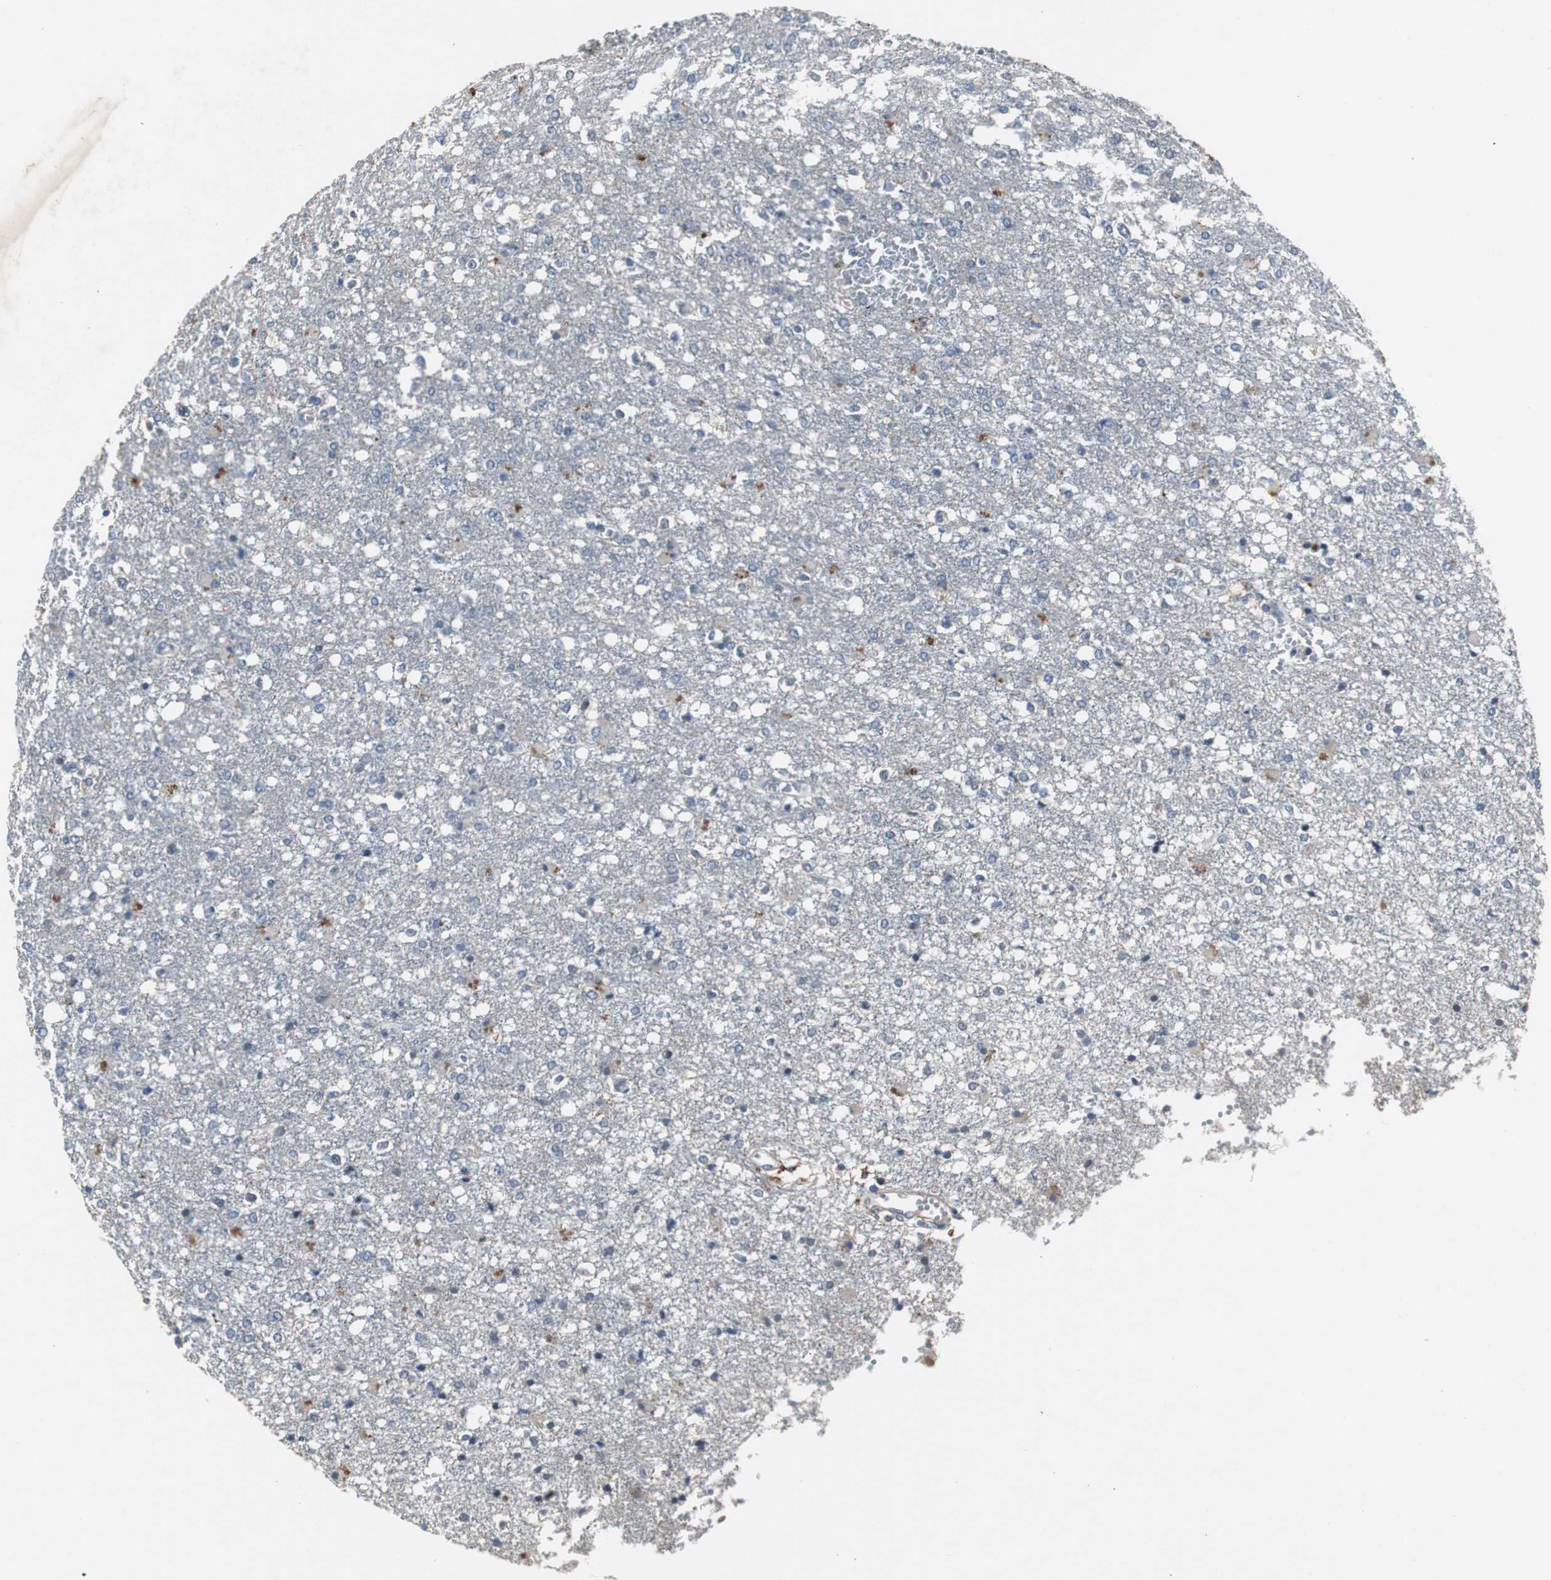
{"staining": {"intensity": "weak", "quantity": "<25%", "location": "cytoplasmic/membranous"}, "tissue": "glioma", "cell_type": "Tumor cells", "image_type": "cancer", "snomed": [{"axis": "morphology", "description": "Glioma, malignant, High grade"}, {"axis": "topography", "description": "Cerebral cortex"}], "caption": "Protein analysis of glioma demonstrates no significant expression in tumor cells.", "gene": "PCYT1B", "patient": {"sex": "male", "age": 76}}